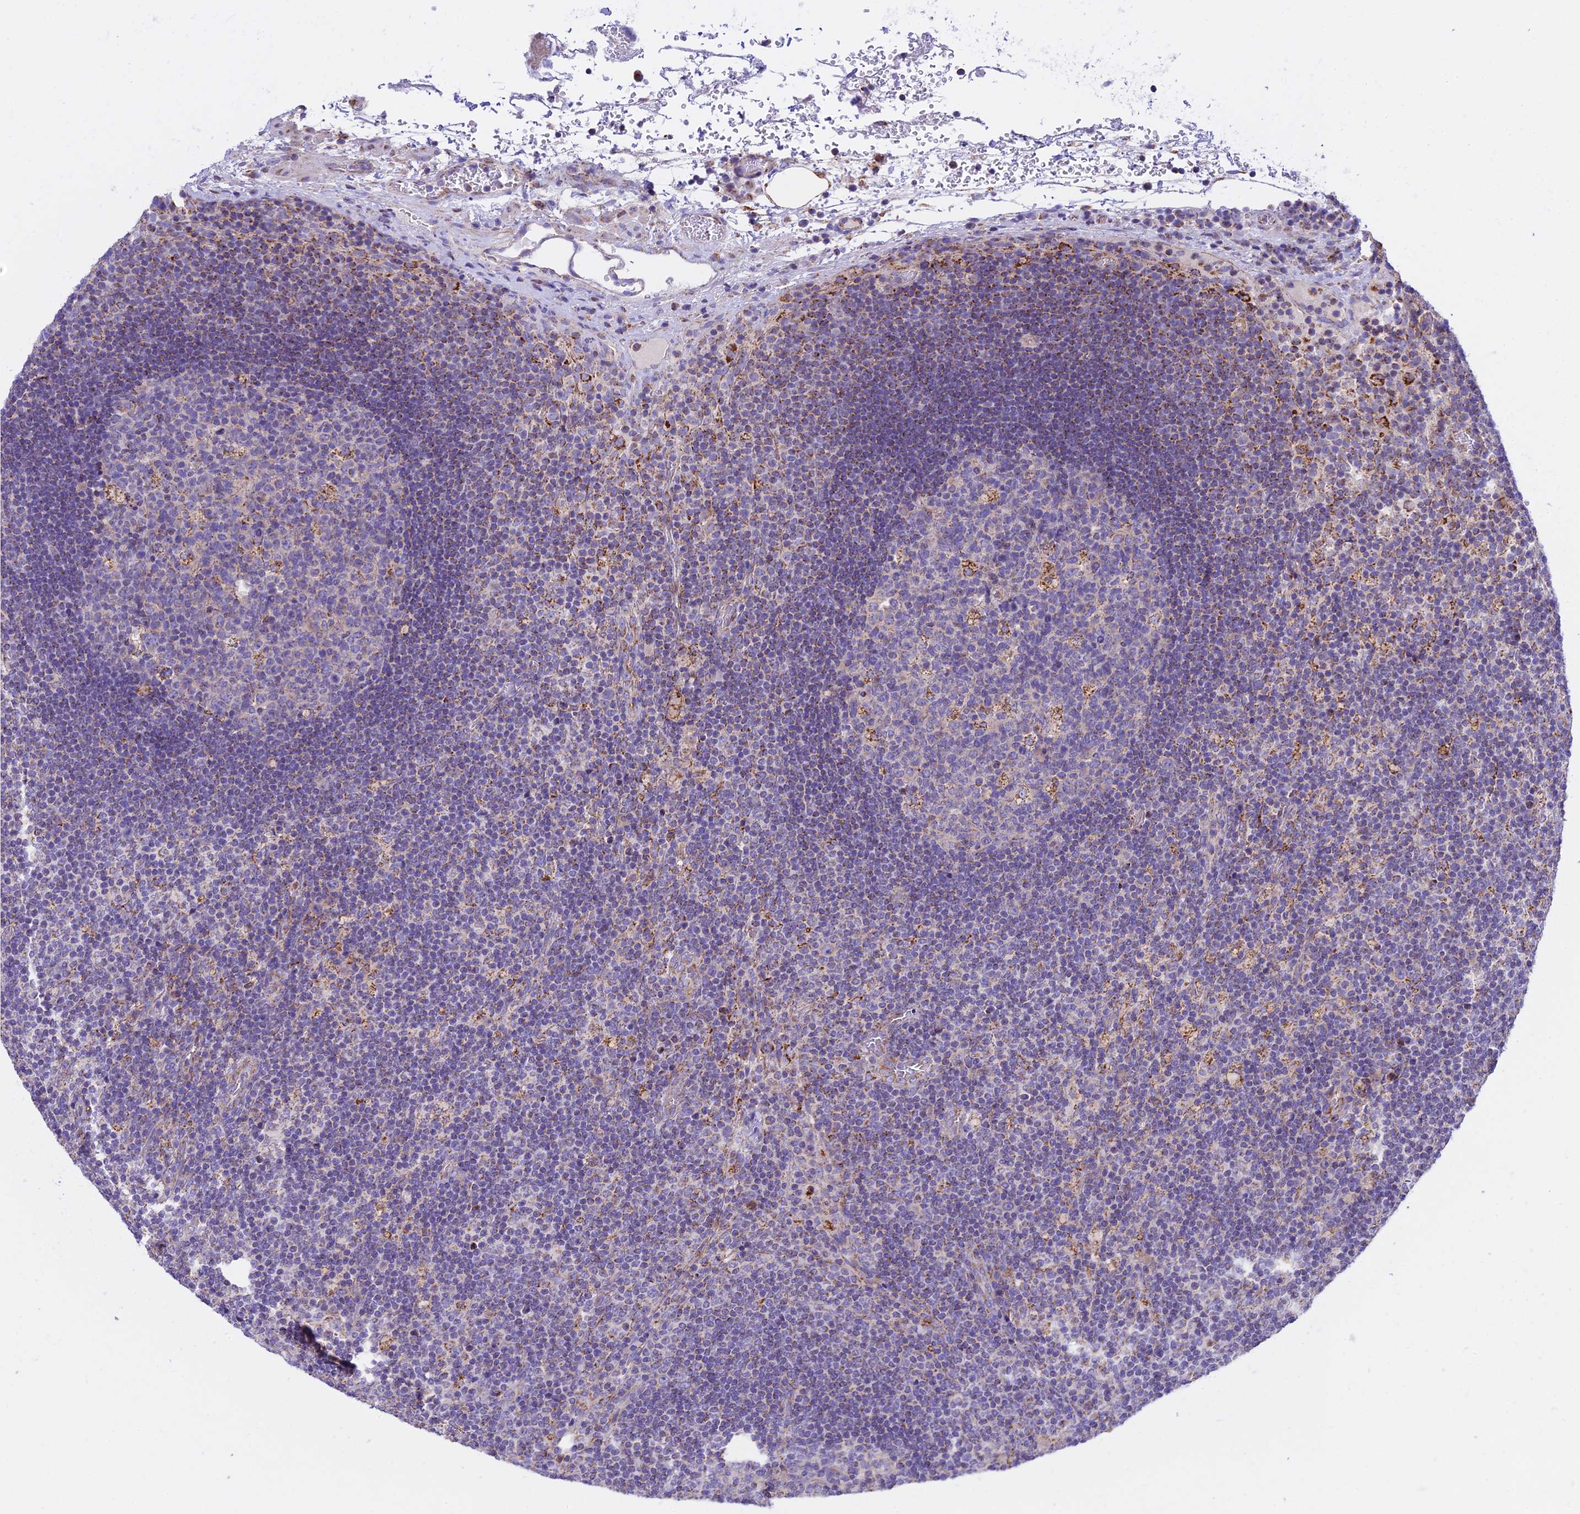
{"staining": {"intensity": "moderate", "quantity": "<25%", "location": "cytoplasmic/membranous"}, "tissue": "lymph node", "cell_type": "Germinal center cells", "image_type": "normal", "snomed": [{"axis": "morphology", "description": "Normal tissue, NOS"}, {"axis": "topography", "description": "Lymph node"}], "caption": "Moderate cytoplasmic/membranous protein positivity is seen in approximately <25% of germinal center cells in lymph node.", "gene": "HSDL2", "patient": {"sex": "male", "age": 58}}